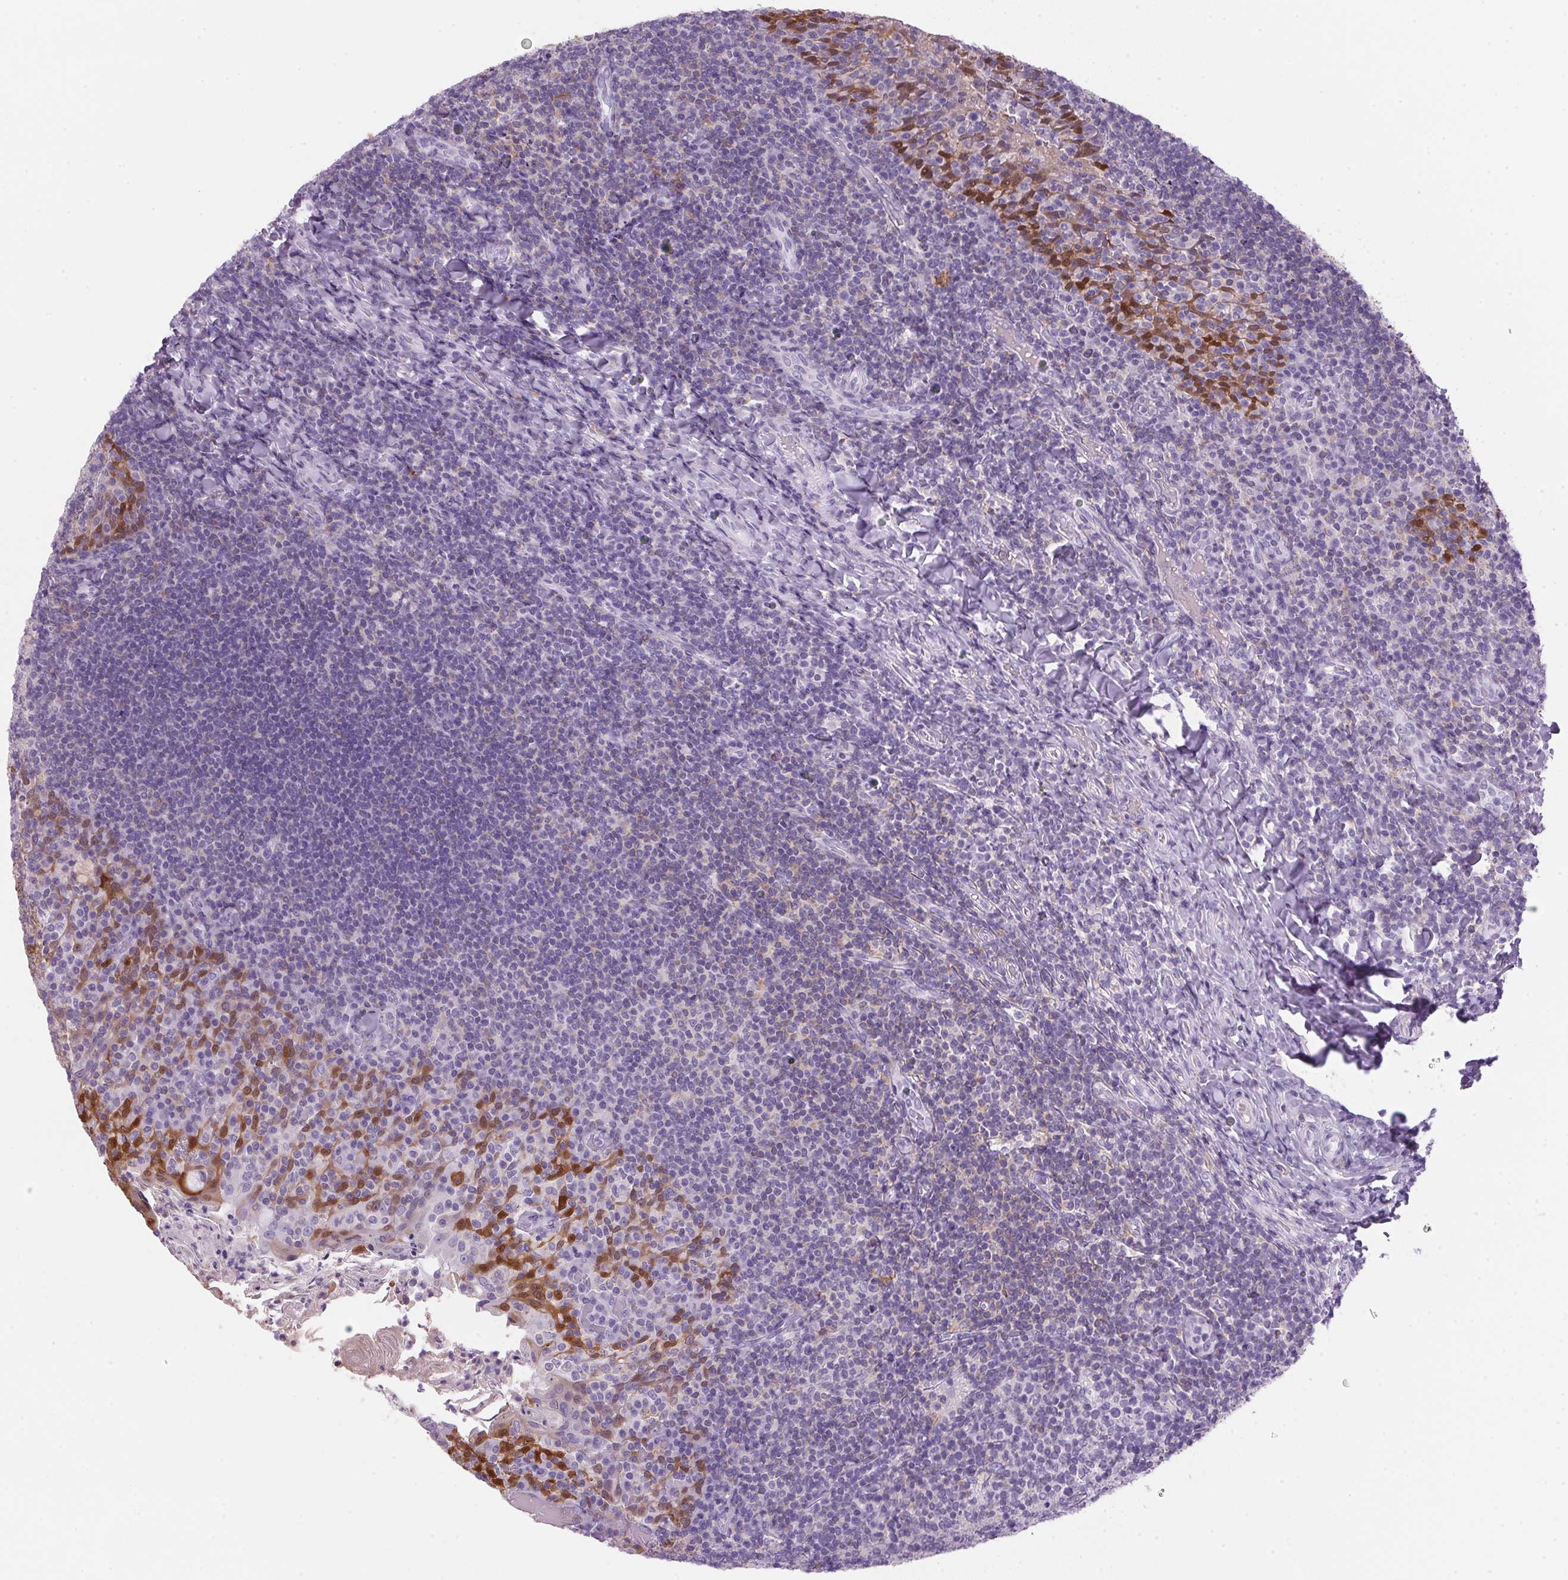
{"staining": {"intensity": "negative", "quantity": "none", "location": "none"}, "tissue": "tonsil", "cell_type": "Germinal center cells", "image_type": "normal", "snomed": [{"axis": "morphology", "description": "Normal tissue, NOS"}, {"axis": "topography", "description": "Tonsil"}], "caption": "Immunohistochemistry micrograph of benign tonsil: tonsil stained with DAB demonstrates no significant protein positivity in germinal center cells. (DAB IHC visualized using brightfield microscopy, high magnification).", "gene": "S100A2", "patient": {"sex": "female", "age": 10}}